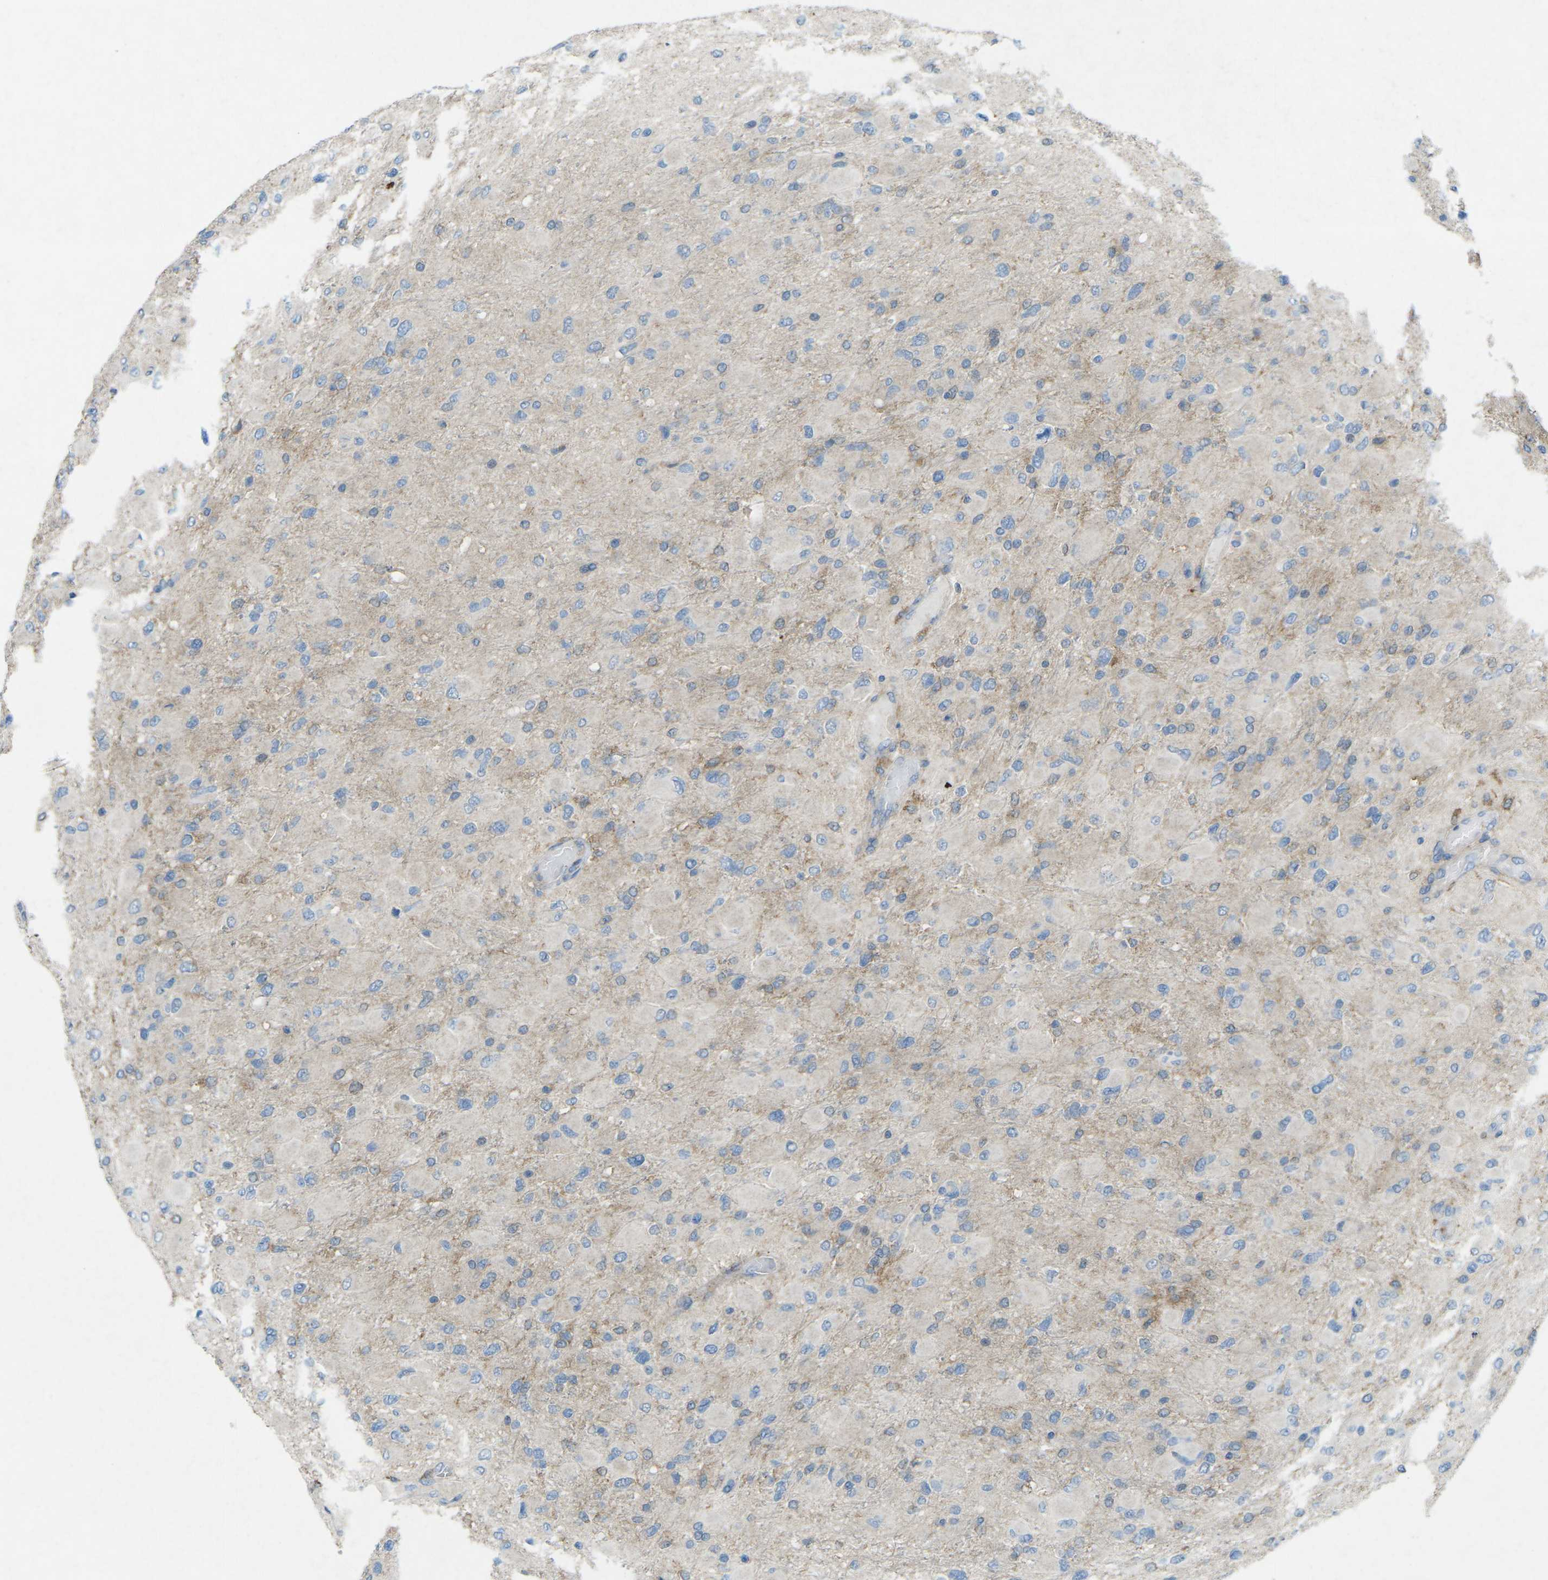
{"staining": {"intensity": "weak", "quantity": "<25%", "location": "cytoplasmic/membranous"}, "tissue": "glioma", "cell_type": "Tumor cells", "image_type": "cancer", "snomed": [{"axis": "morphology", "description": "Glioma, malignant, High grade"}, {"axis": "topography", "description": "Cerebral cortex"}], "caption": "A high-resolution histopathology image shows immunohistochemistry (IHC) staining of glioma, which reveals no significant expression in tumor cells. (Stains: DAB (3,3'-diaminobenzidine) immunohistochemistry with hematoxylin counter stain, Microscopy: brightfield microscopy at high magnification).", "gene": "STK11", "patient": {"sex": "female", "age": 36}}